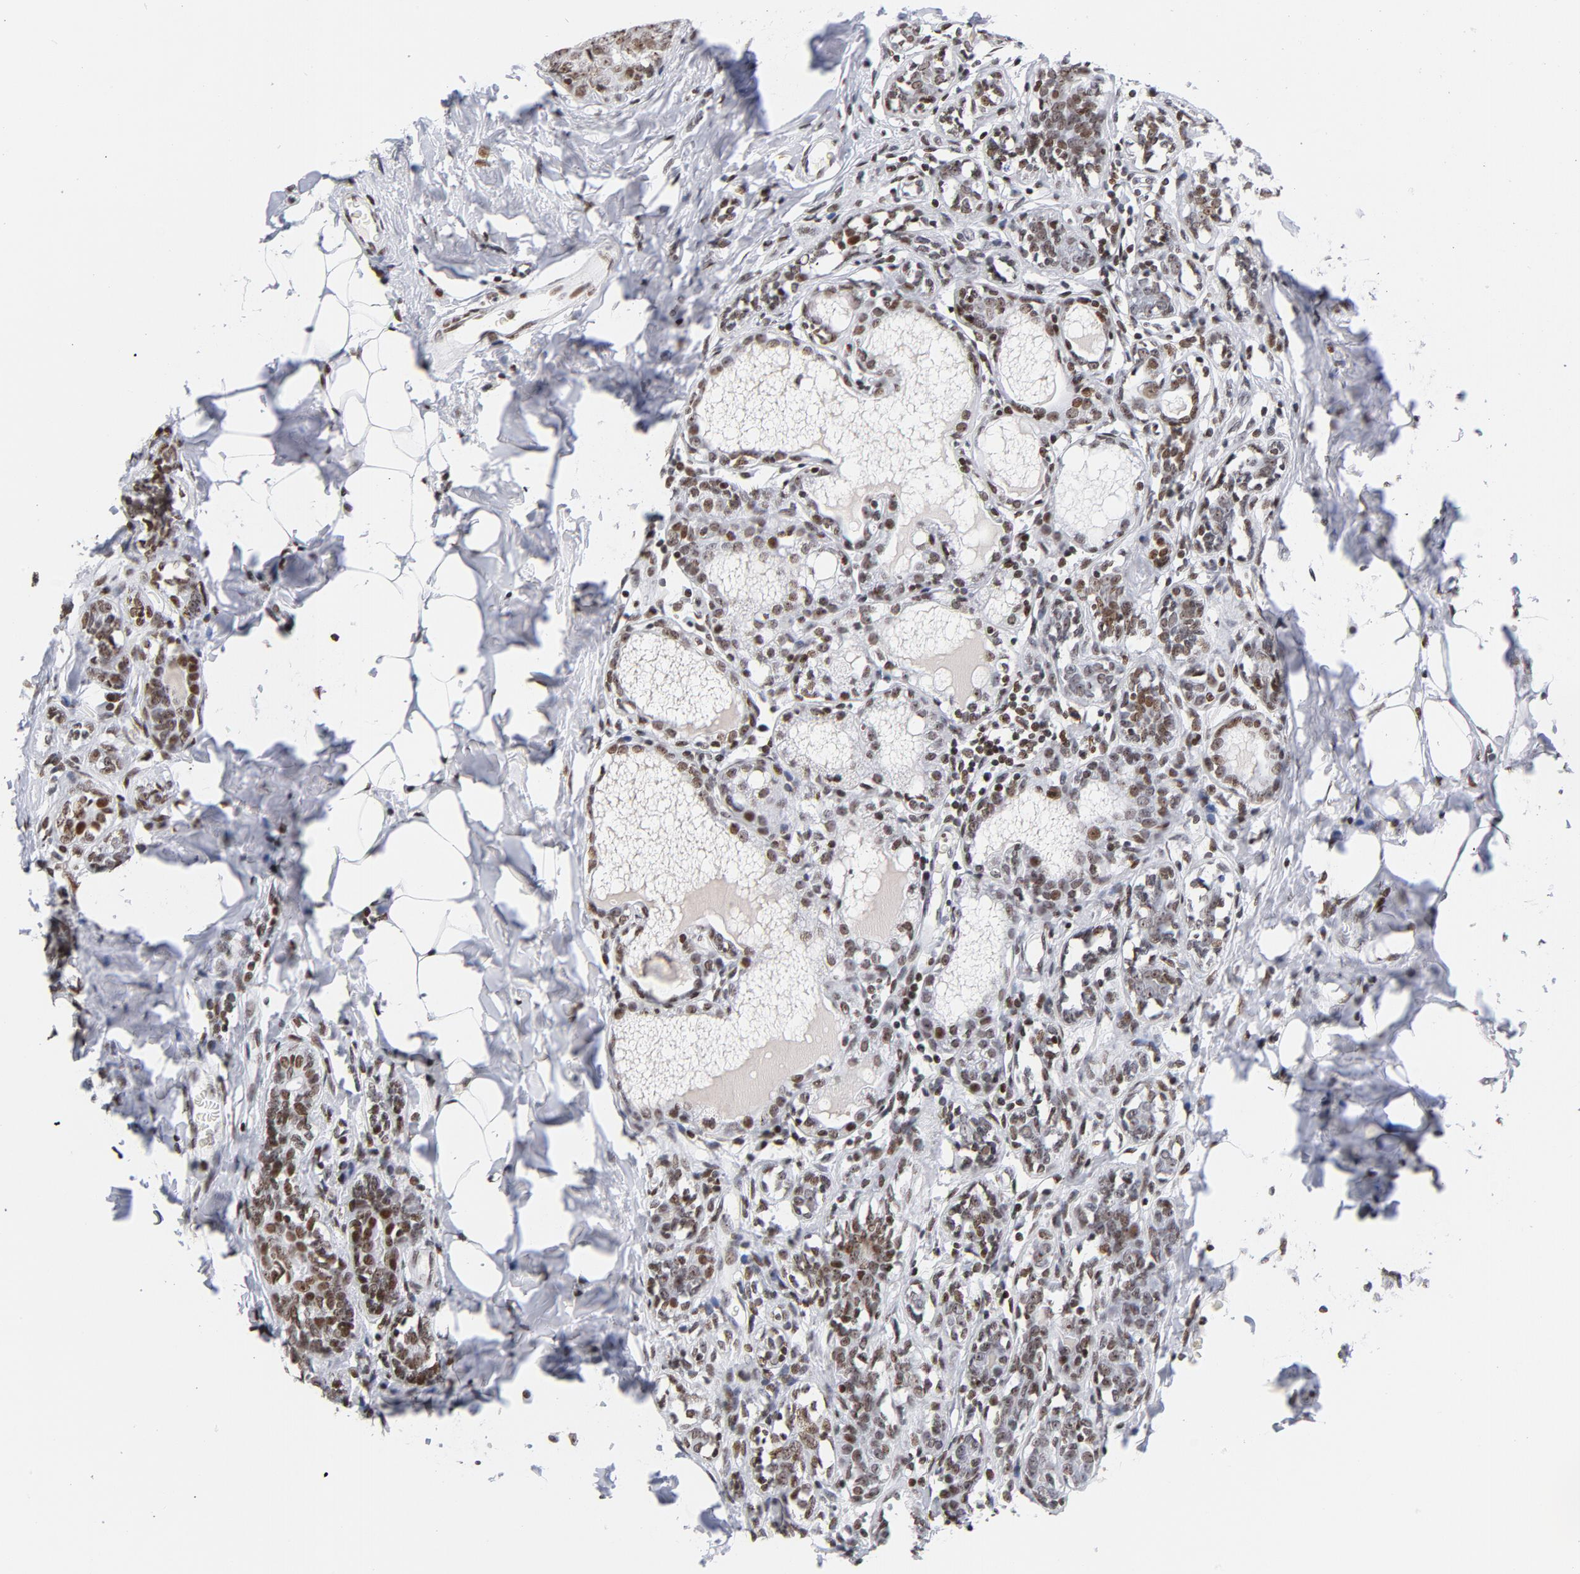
{"staining": {"intensity": "moderate", "quantity": ">75%", "location": "nuclear"}, "tissue": "breast cancer", "cell_type": "Tumor cells", "image_type": "cancer", "snomed": [{"axis": "morphology", "description": "Duct carcinoma"}, {"axis": "topography", "description": "Breast"}], "caption": "Human invasive ductal carcinoma (breast) stained with a protein marker shows moderate staining in tumor cells.", "gene": "TOP2B", "patient": {"sex": "female", "age": 40}}